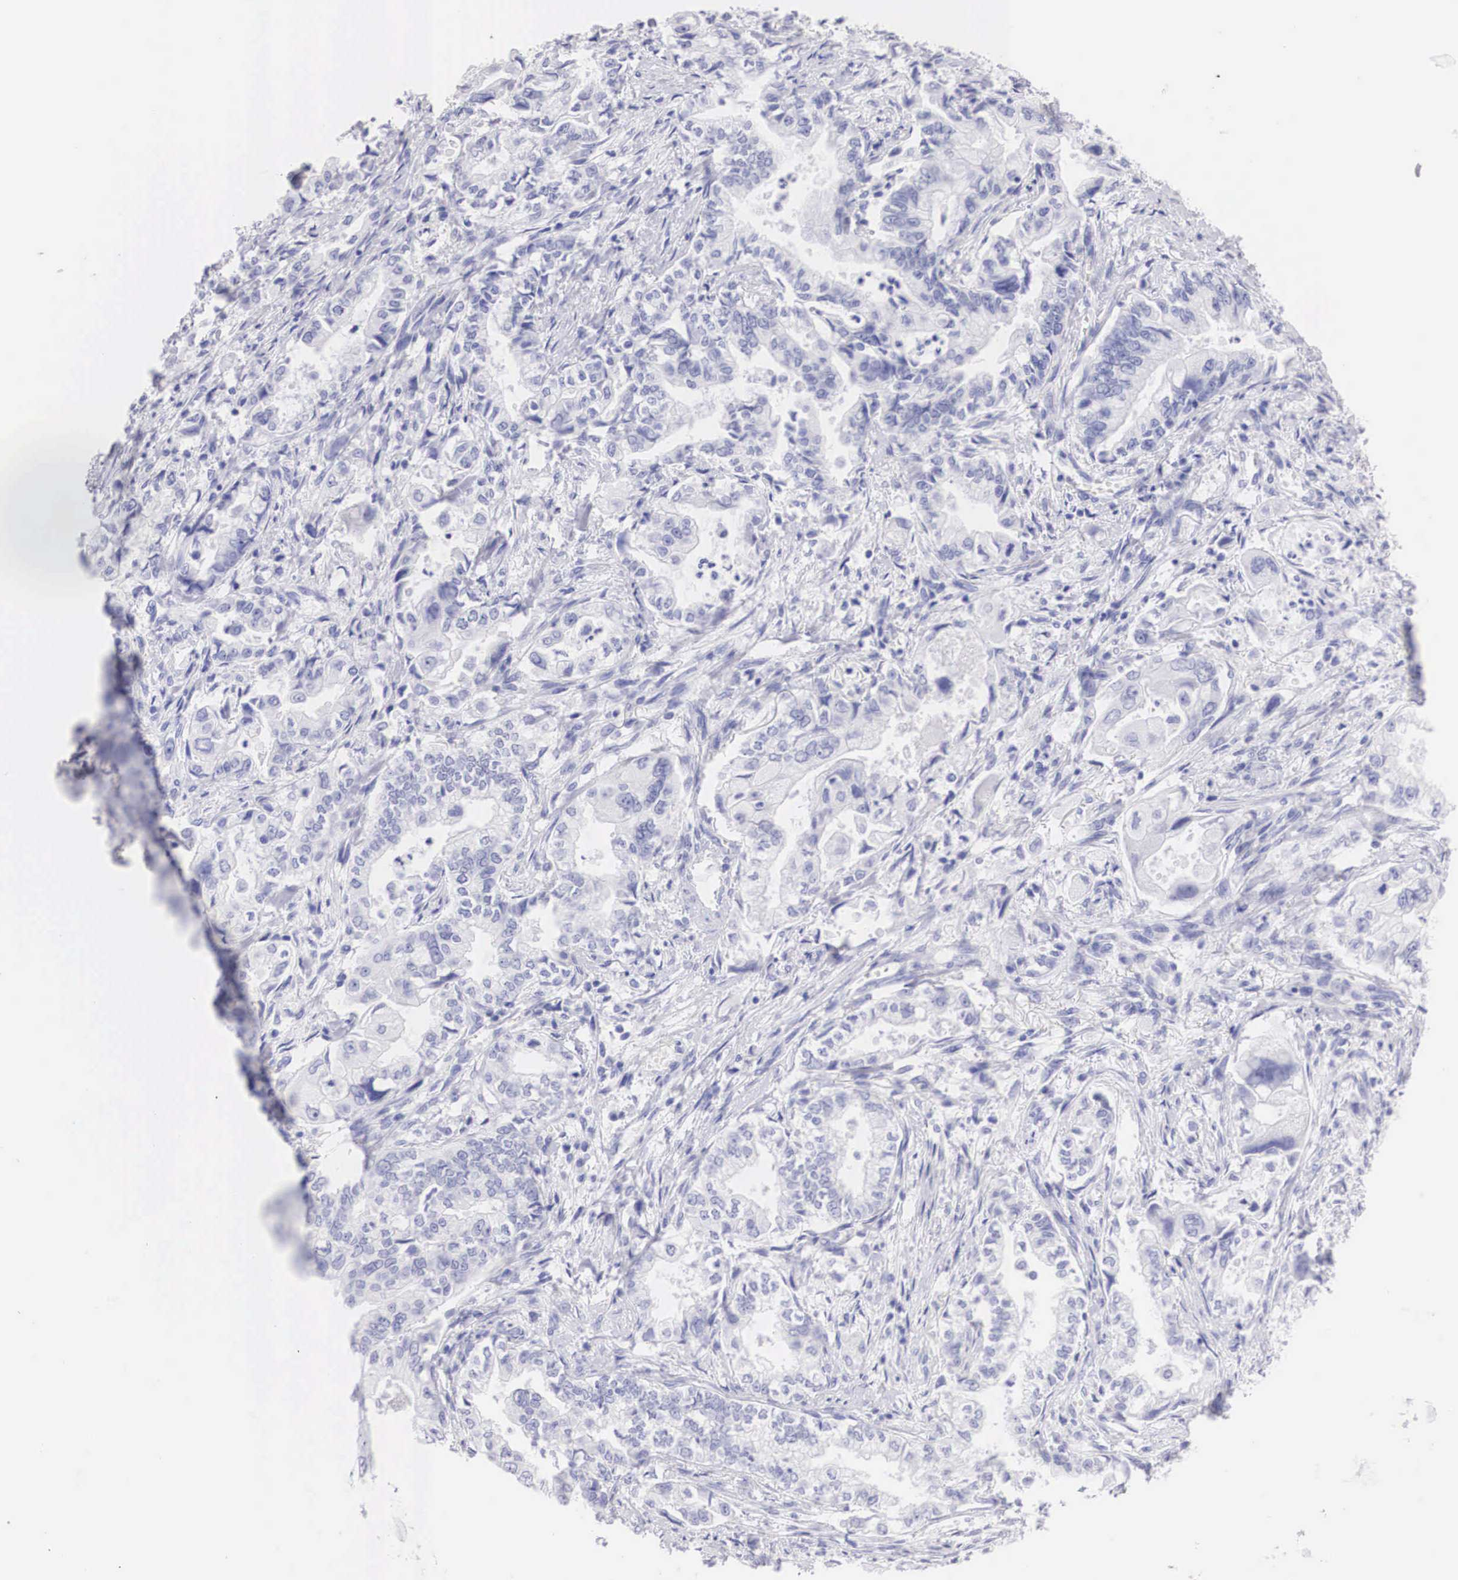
{"staining": {"intensity": "negative", "quantity": "none", "location": "none"}, "tissue": "stomach cancer", "cell_type": "Tumor cells", "image_type": "cancer", "snomed": [{"axis": "morphology", "description": "Adenocarcinoma, NOS"}, {"axis": "topography", "description": "Pancreas"}, {"axis": "topography", "description": "Stomach, upper"}], "caption": "High power microscopy photomicrograph of an immunohistochemistry micrograph of stomach cancer, revealing no significant positivity in tumor cells. Brightfield microscopy of immunohistochemistry (IHC) stained with DAB (brown) and hematoxylin (blue), captured at high magnification.", "gene": "TYR", "patient": {"sex": "male", "age": 77}}